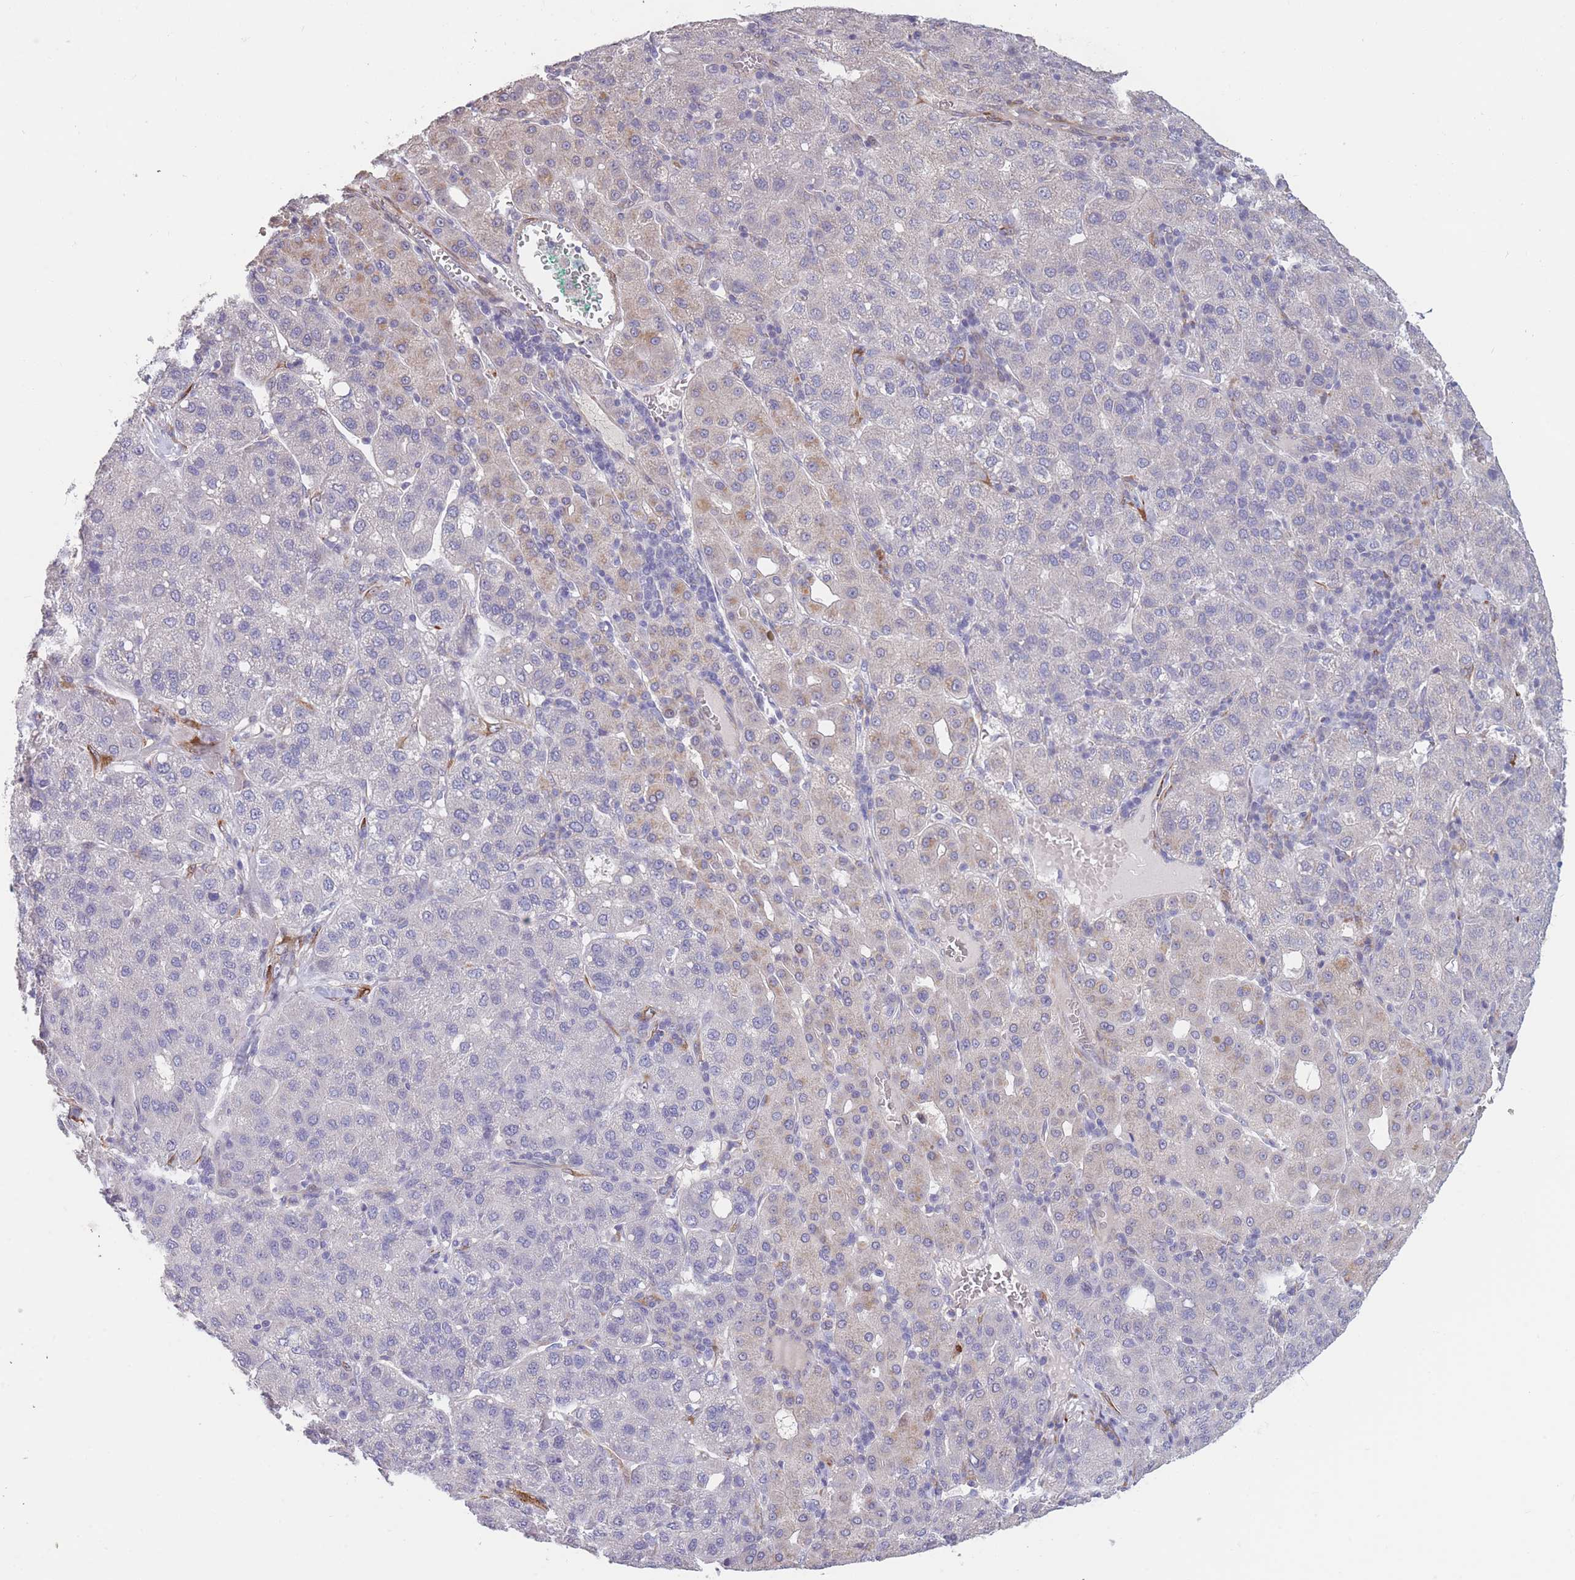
{"staining": {"intensity": "weak", "quantity": "<25%", "location": "cytoplasmic/membranous"}, "tissue": "liver cancer", "cell_type": "Tumor cells", "image_type": "cancer", "snomed": [{"axis": "morphology", "description": "Carcinoma, Hepatocellular, NOS"}, {"axis": "topography", "description": "Liver"}], "caption": "A micrograph of human liver cancer (hepatocellular carcinoma) is negative for staining in tumor cells.", "gene": "CCNQ", "patient": {"sex": "male", "age": 65}}